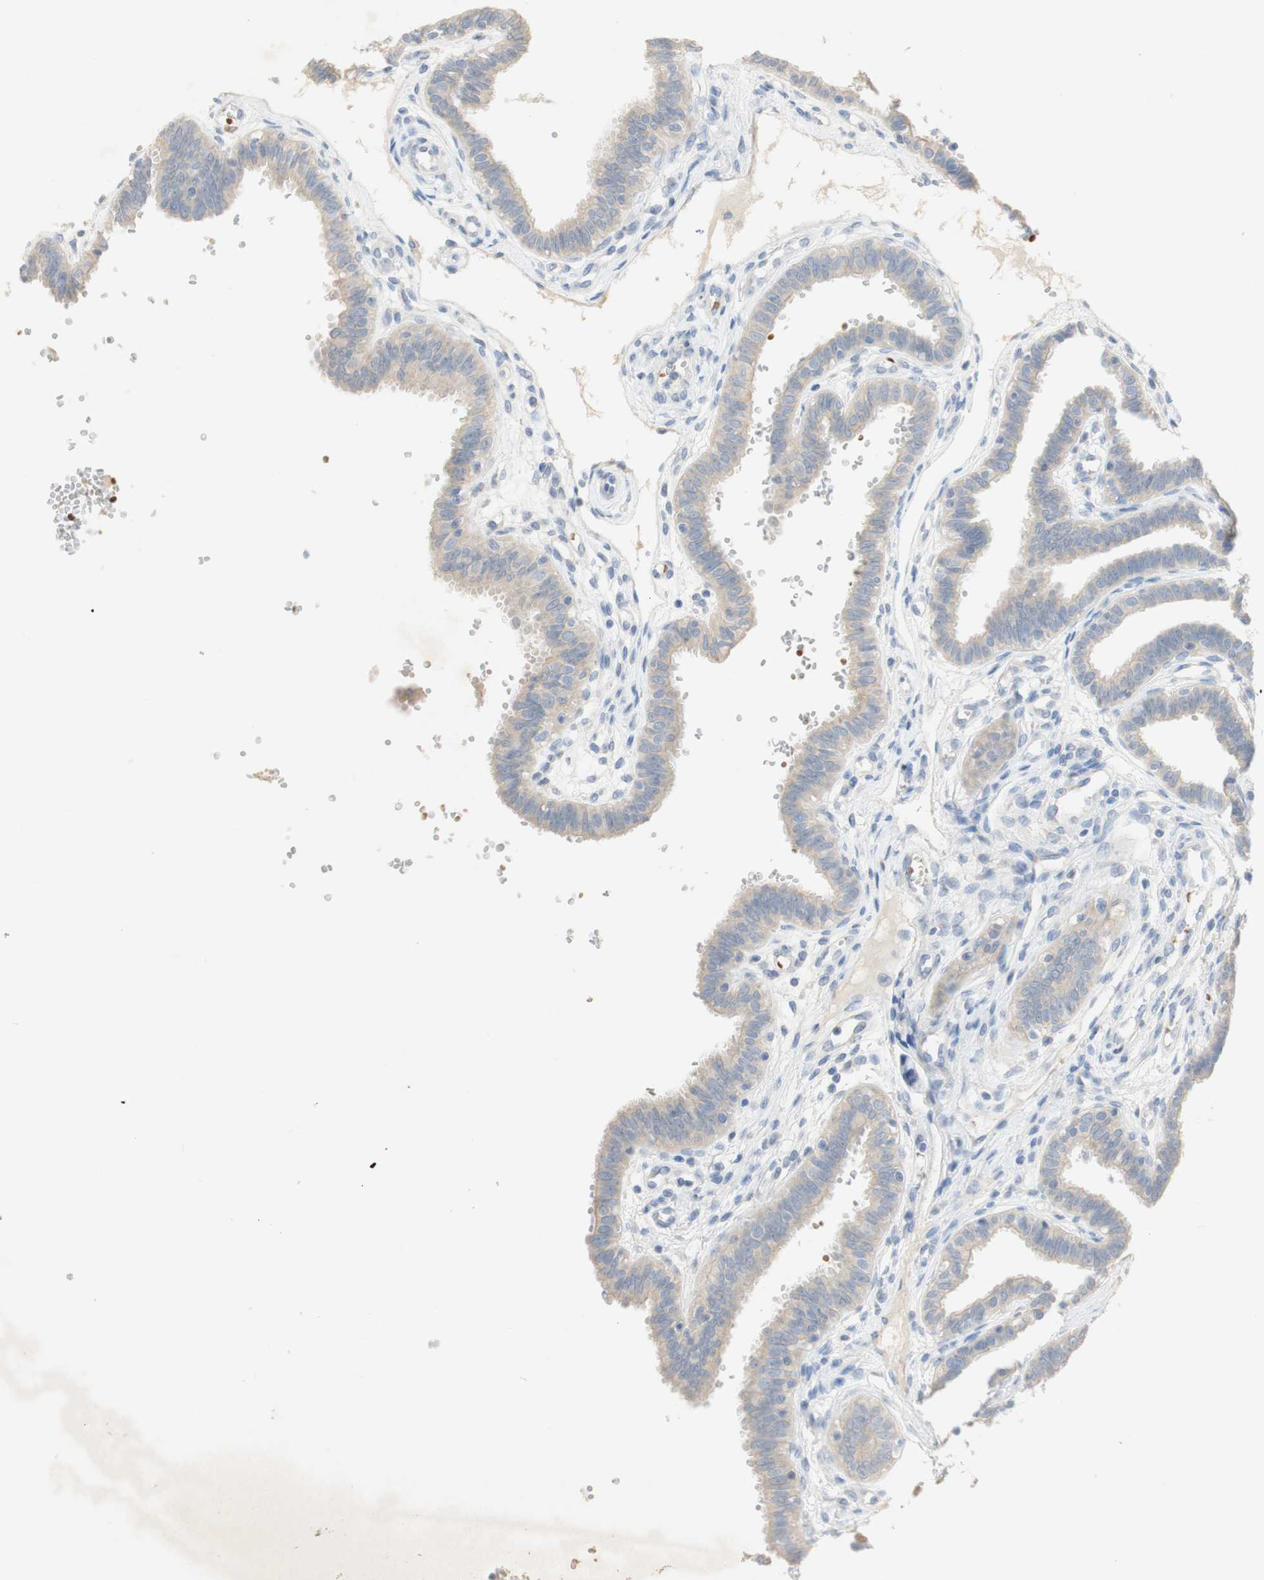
{"staining": {"intensity": "weak", "quantity": "<25%", "location": "cytoplasmic/membranous"}, "tissue": "fallopian tube", "cell_type": "Glandular cells", "image_type": "normal", "snomed": [{"axis": "morphology", "description": "Normal tissue, NOS"}, {"axis": "topography", "description": "Fallopian tube"}], "caption": "Immunohistochemical staining of benign fallopian tube shows no significant positivity in glandular cells. (Stains: DAB (3,3'-diaminobenzidine) immunohistochemistry with hematoxylin counter stain, Microscopy: brightfield microscopy at high magnification).", "gene": "EPO", "patient": {"sex": "female", "age": 32}}